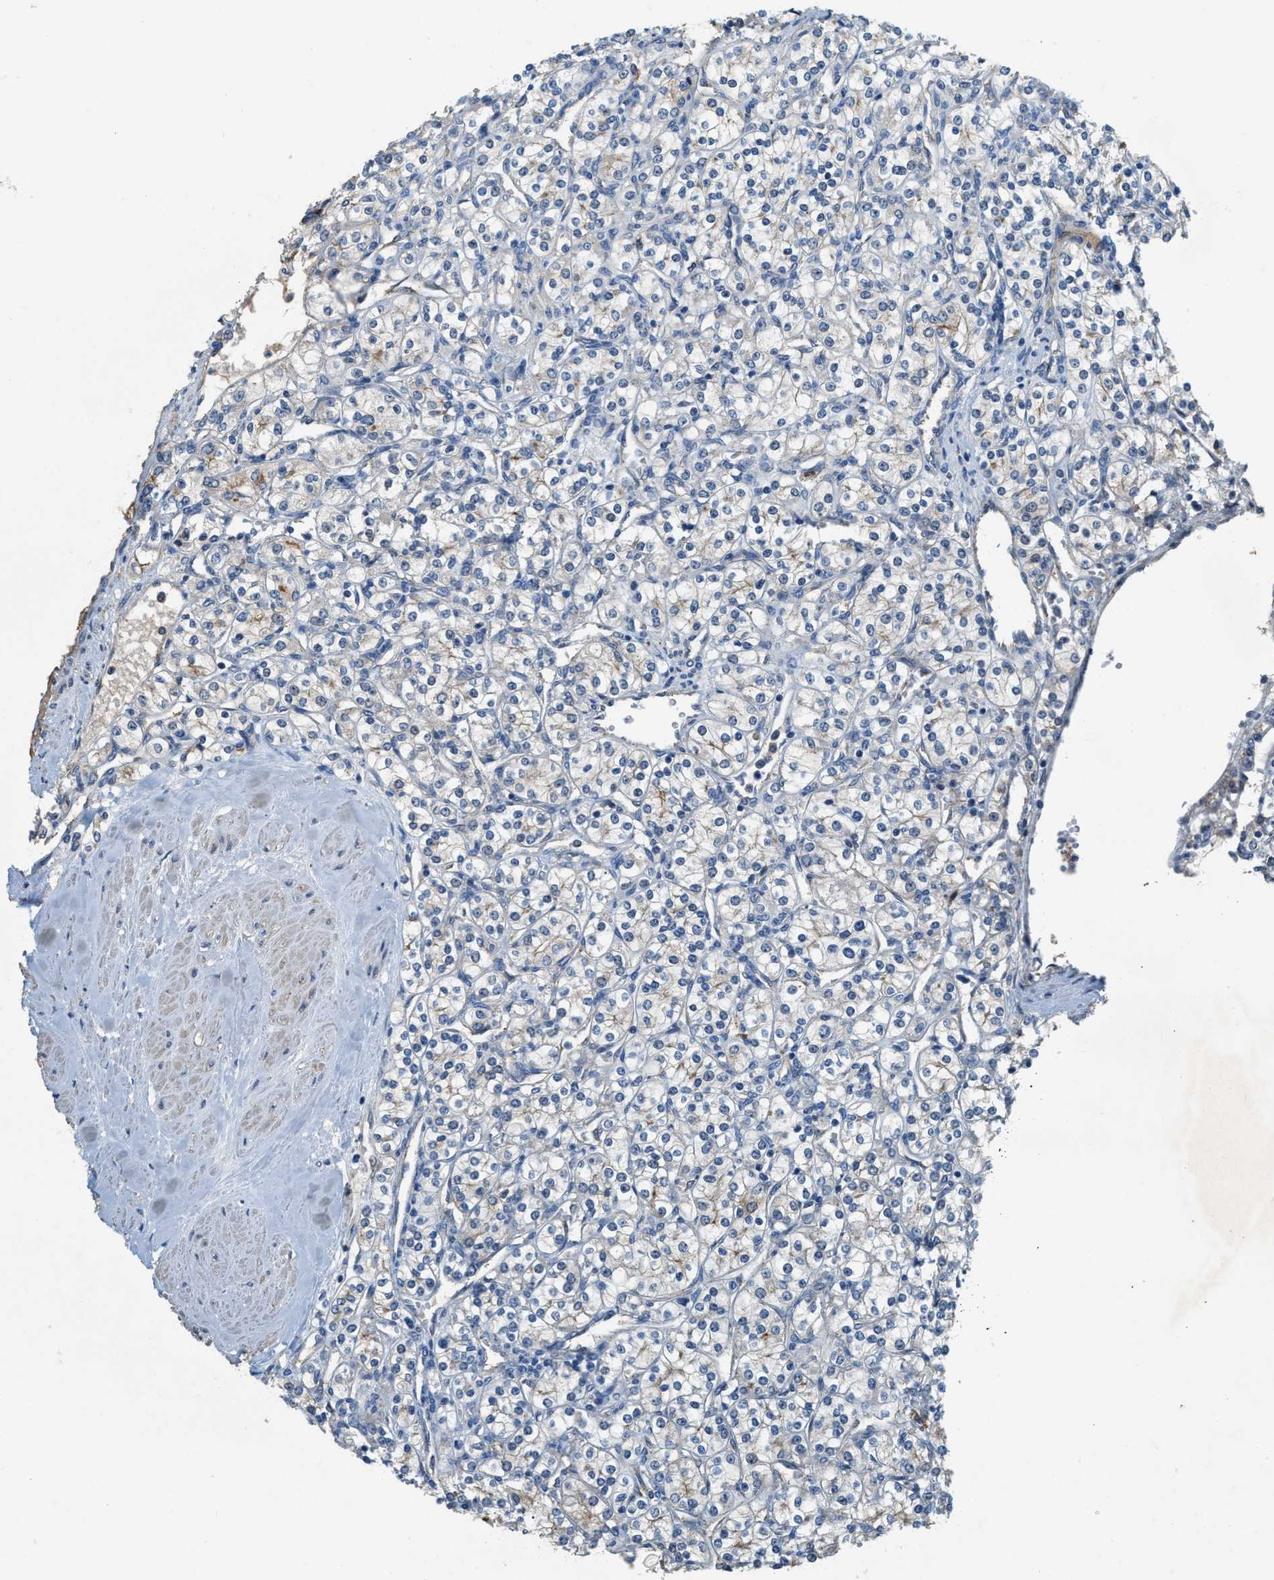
{"staining": {"intensity": "negative", "quantity": "none", "location": "none"}, "tissue": "renal cancer", "cell_type": "Tumor cells", "image_type": "cancer", "snomed": [{"axis": "morphology", "description": "Adenocarcinoma, NOS"}, {"axis": "topography", "description": "Kidney"}], "caption": "Histopathology image shows no significant protein positivity in tumor cells of renal cancer. Brightfield microscopy of immunohistochemistry (IHC) stained with DAB (brown) and hematoxylin (blue), captured at high magnification.", "gene": "CFLAR", "patient": {"sex": "male", "age": 77}}